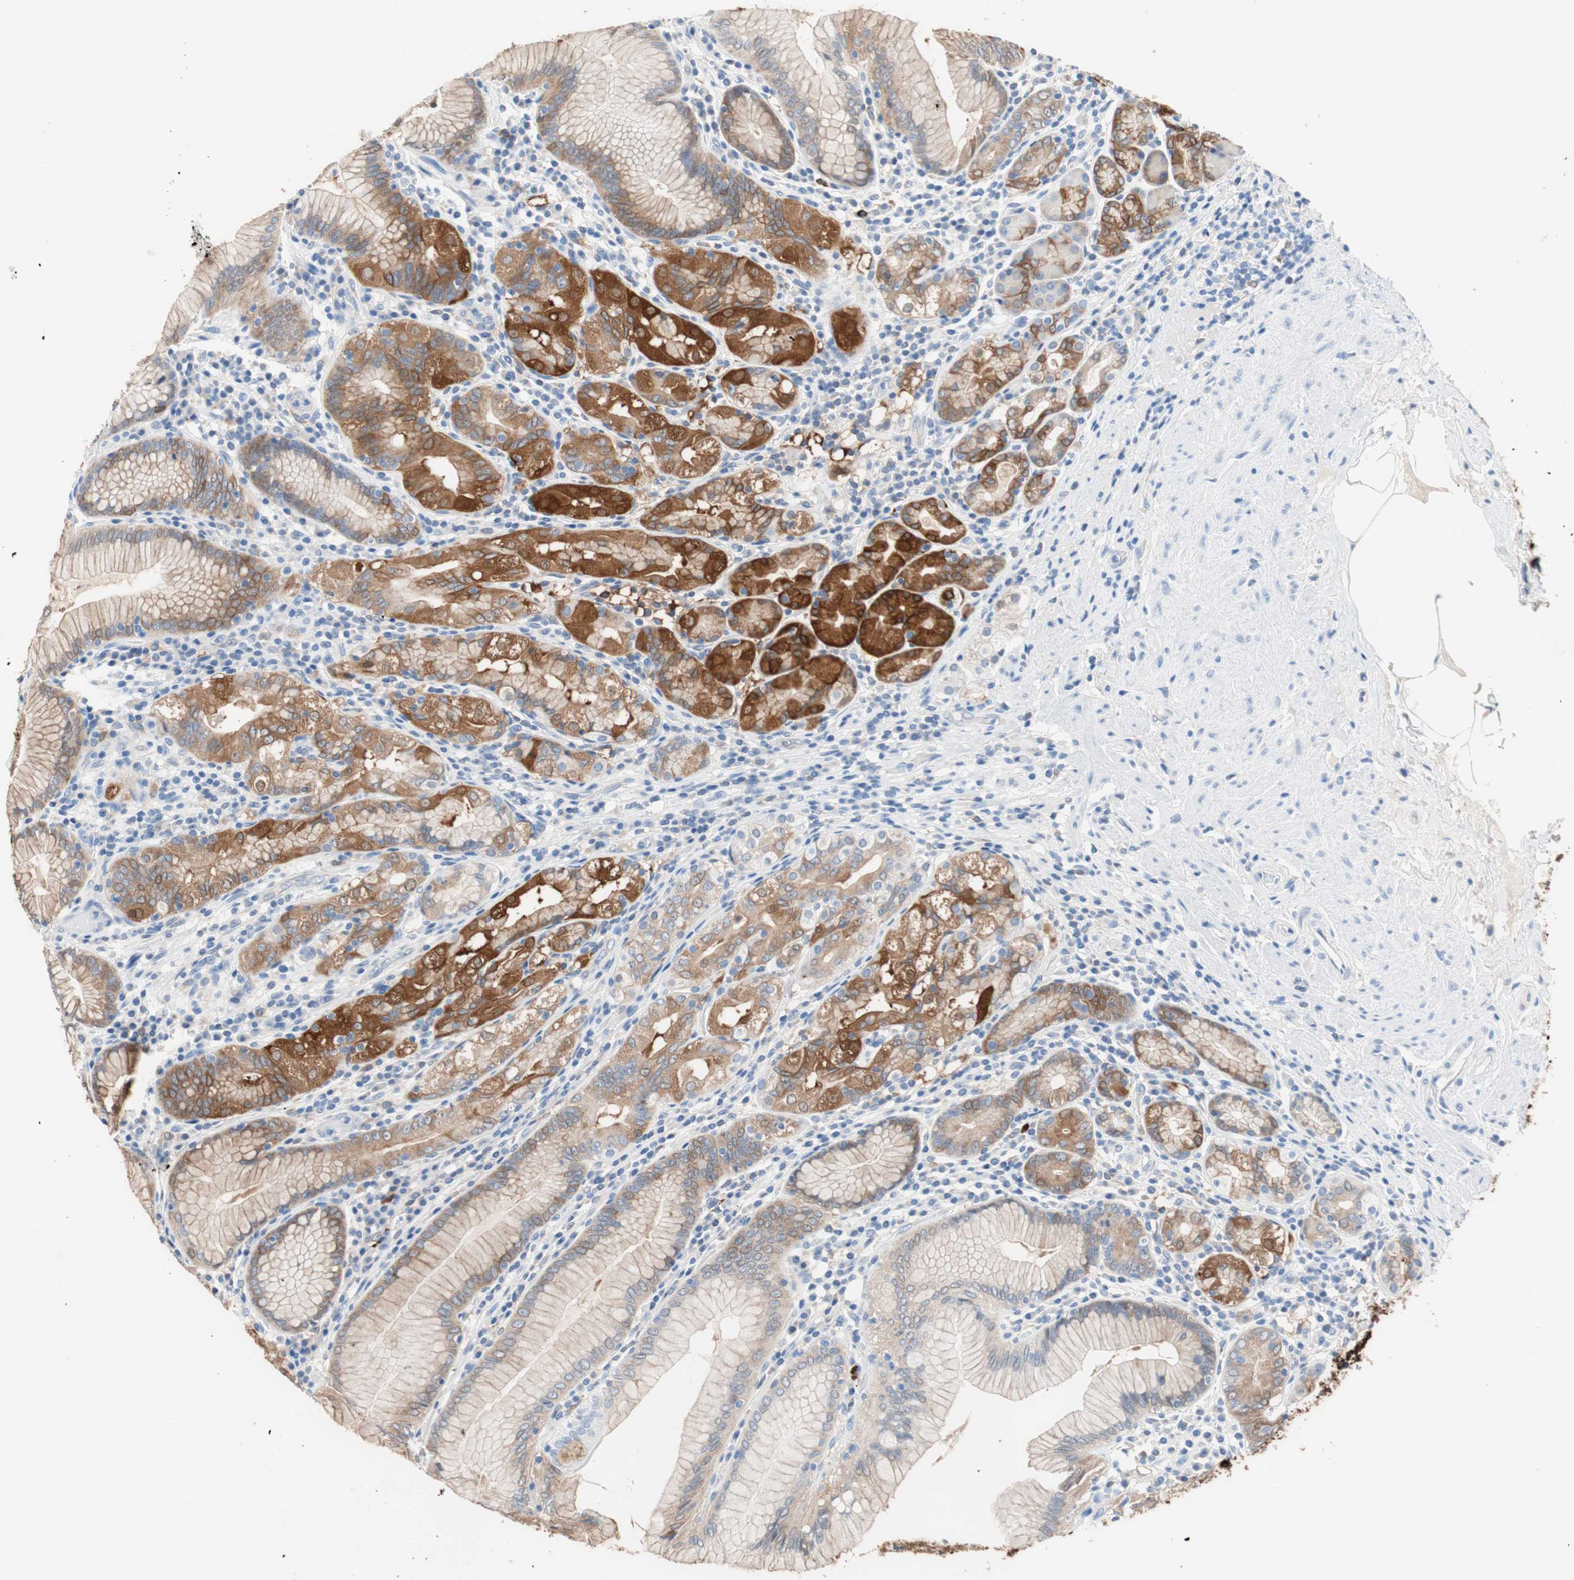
{"staining": {"intensity": "strong", "quantity": "25%-75%", "location": "cytoplasmic/membranous"}, "tissue": "stomach", "cell_type": "Glandular cells", "image_type": "normal", "snomed": [{"axis": "morphology", "description": "Normal tissue, NOS"}, {"axis": "topography", "description": "Stomach, lower"}], "caption": "IHC micrograph of benign stomach: human stomach stained using immunohistochemistry (IHC) demonstrates high levels of strong protein expression localized specifically in the cytoplasmic/membranous of glandular cells, appearing as a cytoplasmic/membranous brown color.", "gene": "GLUL", "patient": {"sex": "female", "age": 76}}